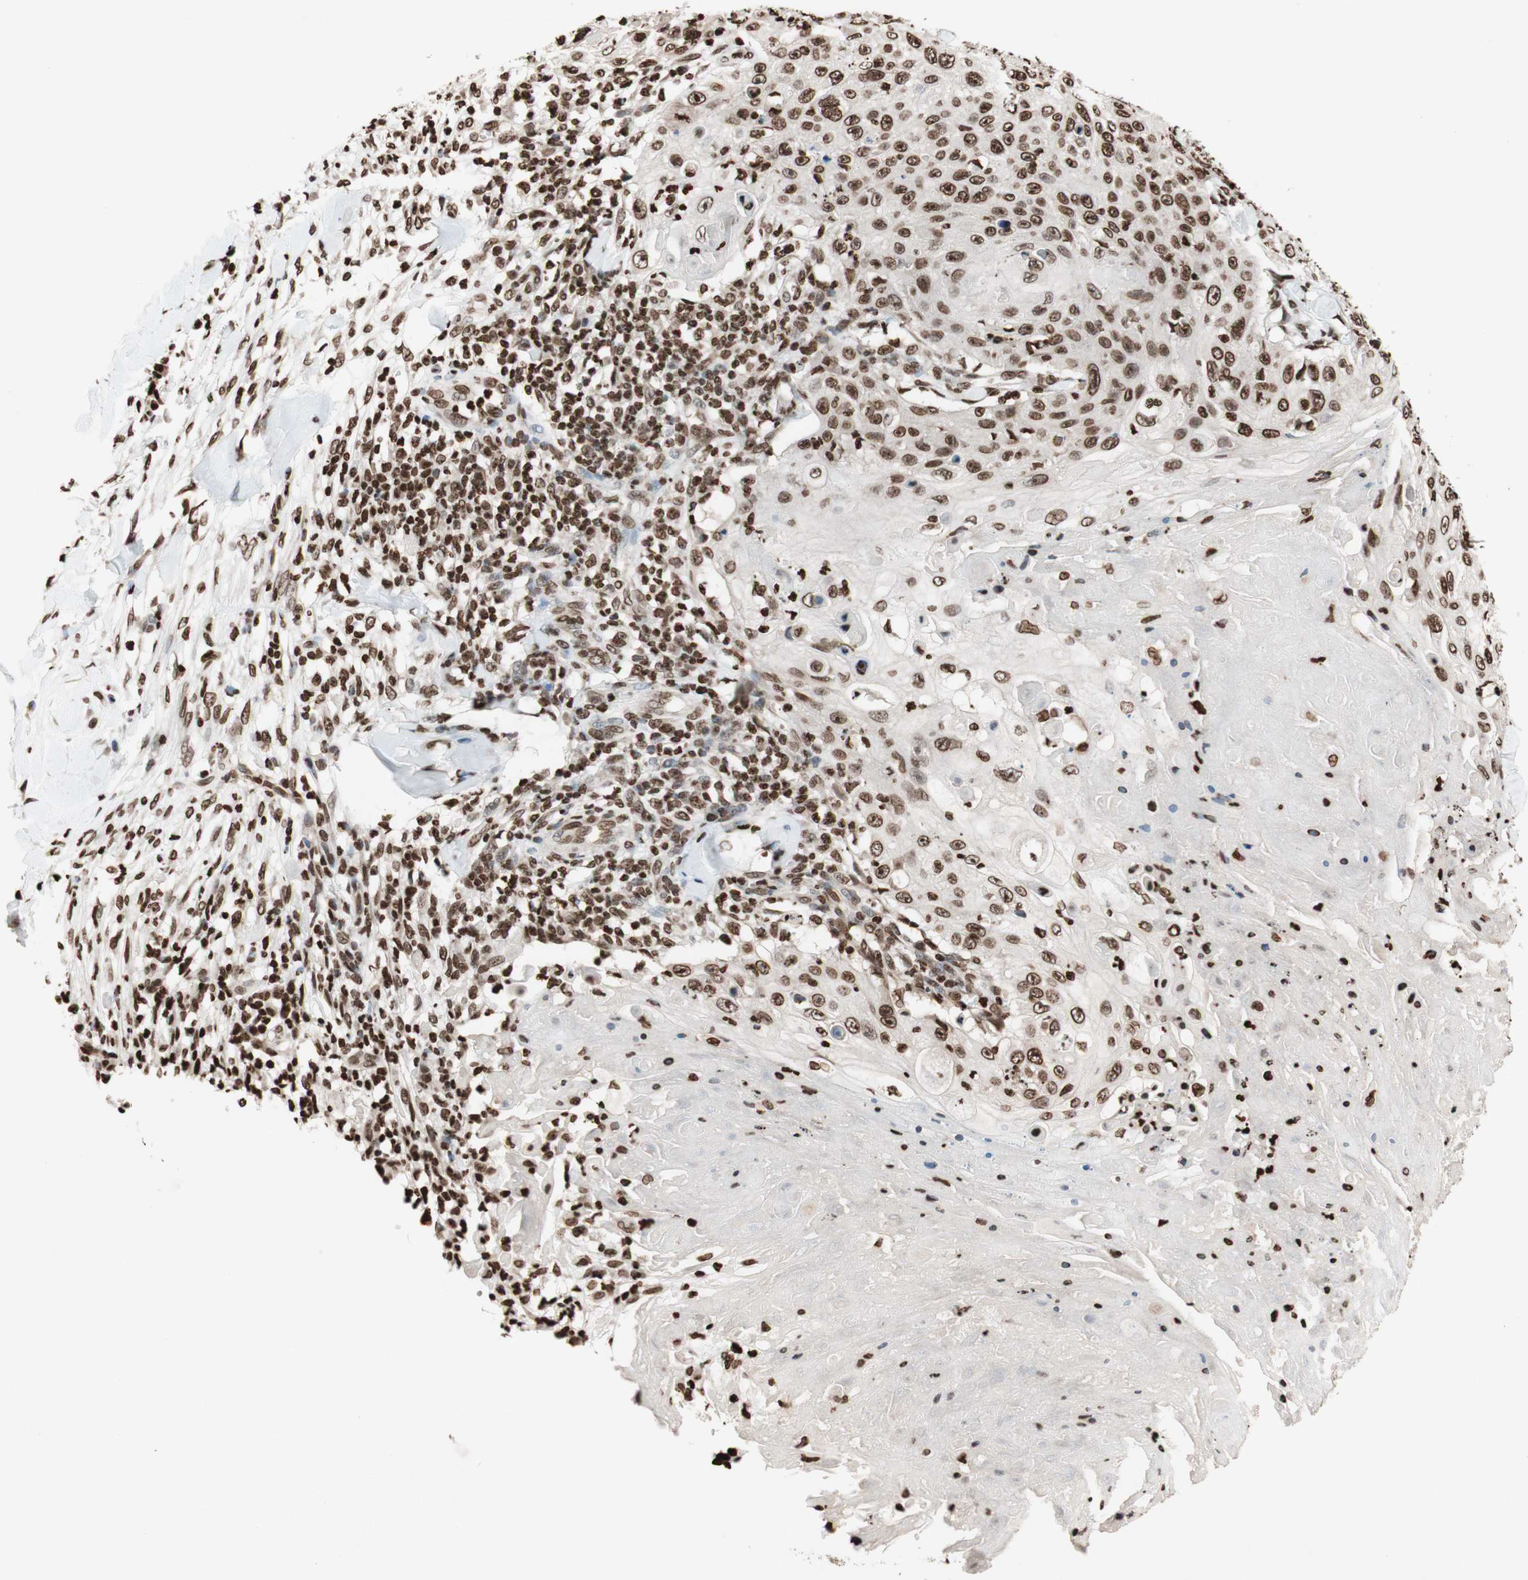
{"staining": {"intensity": "moderate", "quantity": ">75%", "location": "nuclear"}, "tissue": "skin cancer", "cell_type": "Tumor cells", "image_type": "cancer", "snomed": [{"axis": "morphology", "description": "Squamous cell carcinoma, NOS"}, {"axis": "topography", "description": "Skin"}], "caption": "About >75% of tumor cells in human squamous cell carcinoma (skin) display moderate nuclear protein expression as visualized by brown immunohistochemical staining.", "gene": "NCOA3", "patient": {"sex": "male", "age": 86}}